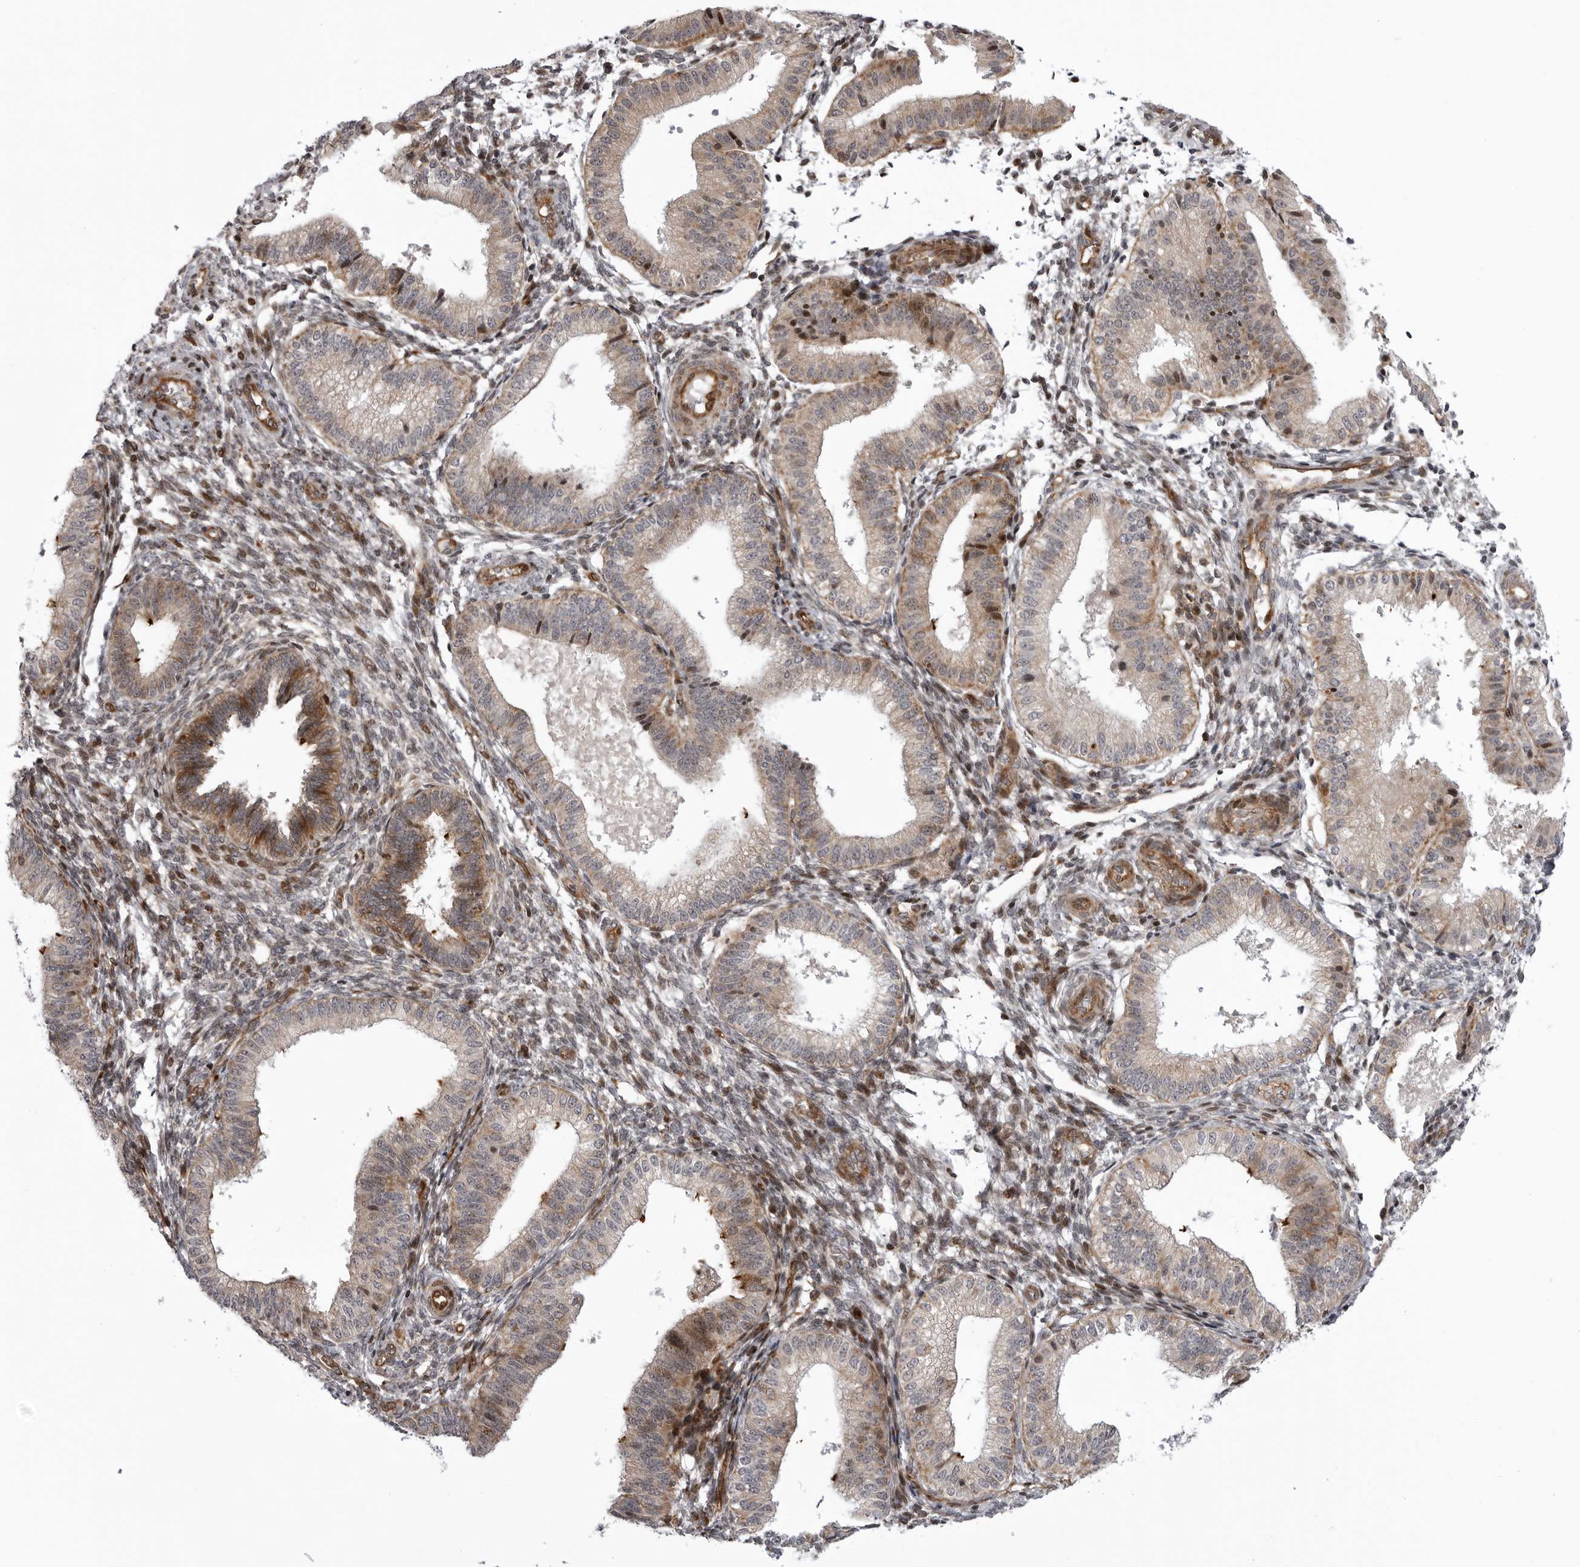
{"staining": {"intensity": "moderate", "quantity": "<25%", "location": "cytoplasmic/membranous,nuclear"}, "tissue": "endometrium", "cell_type": "Cells in endometrial stroma", "image_type": "normal", "snomed": [{"axis": "morphology", "description": "Normal tissue, NOS"}, {"axis": "topography", "description": "Endometrium"}], "caption": "IHC of normal endometrium exhibits low levels of moderate cytoplasmic/membranous,nuclear staining in about <25% of cells in endometrial stroma. Using DAB (3,3'-diaminobenzidine) (brown) and hematoxylin (blue) stains, captured at high magnification using brightfield microscopy.", "gene": "ABL1", "patient": {"sex": "female", "age": 39}}